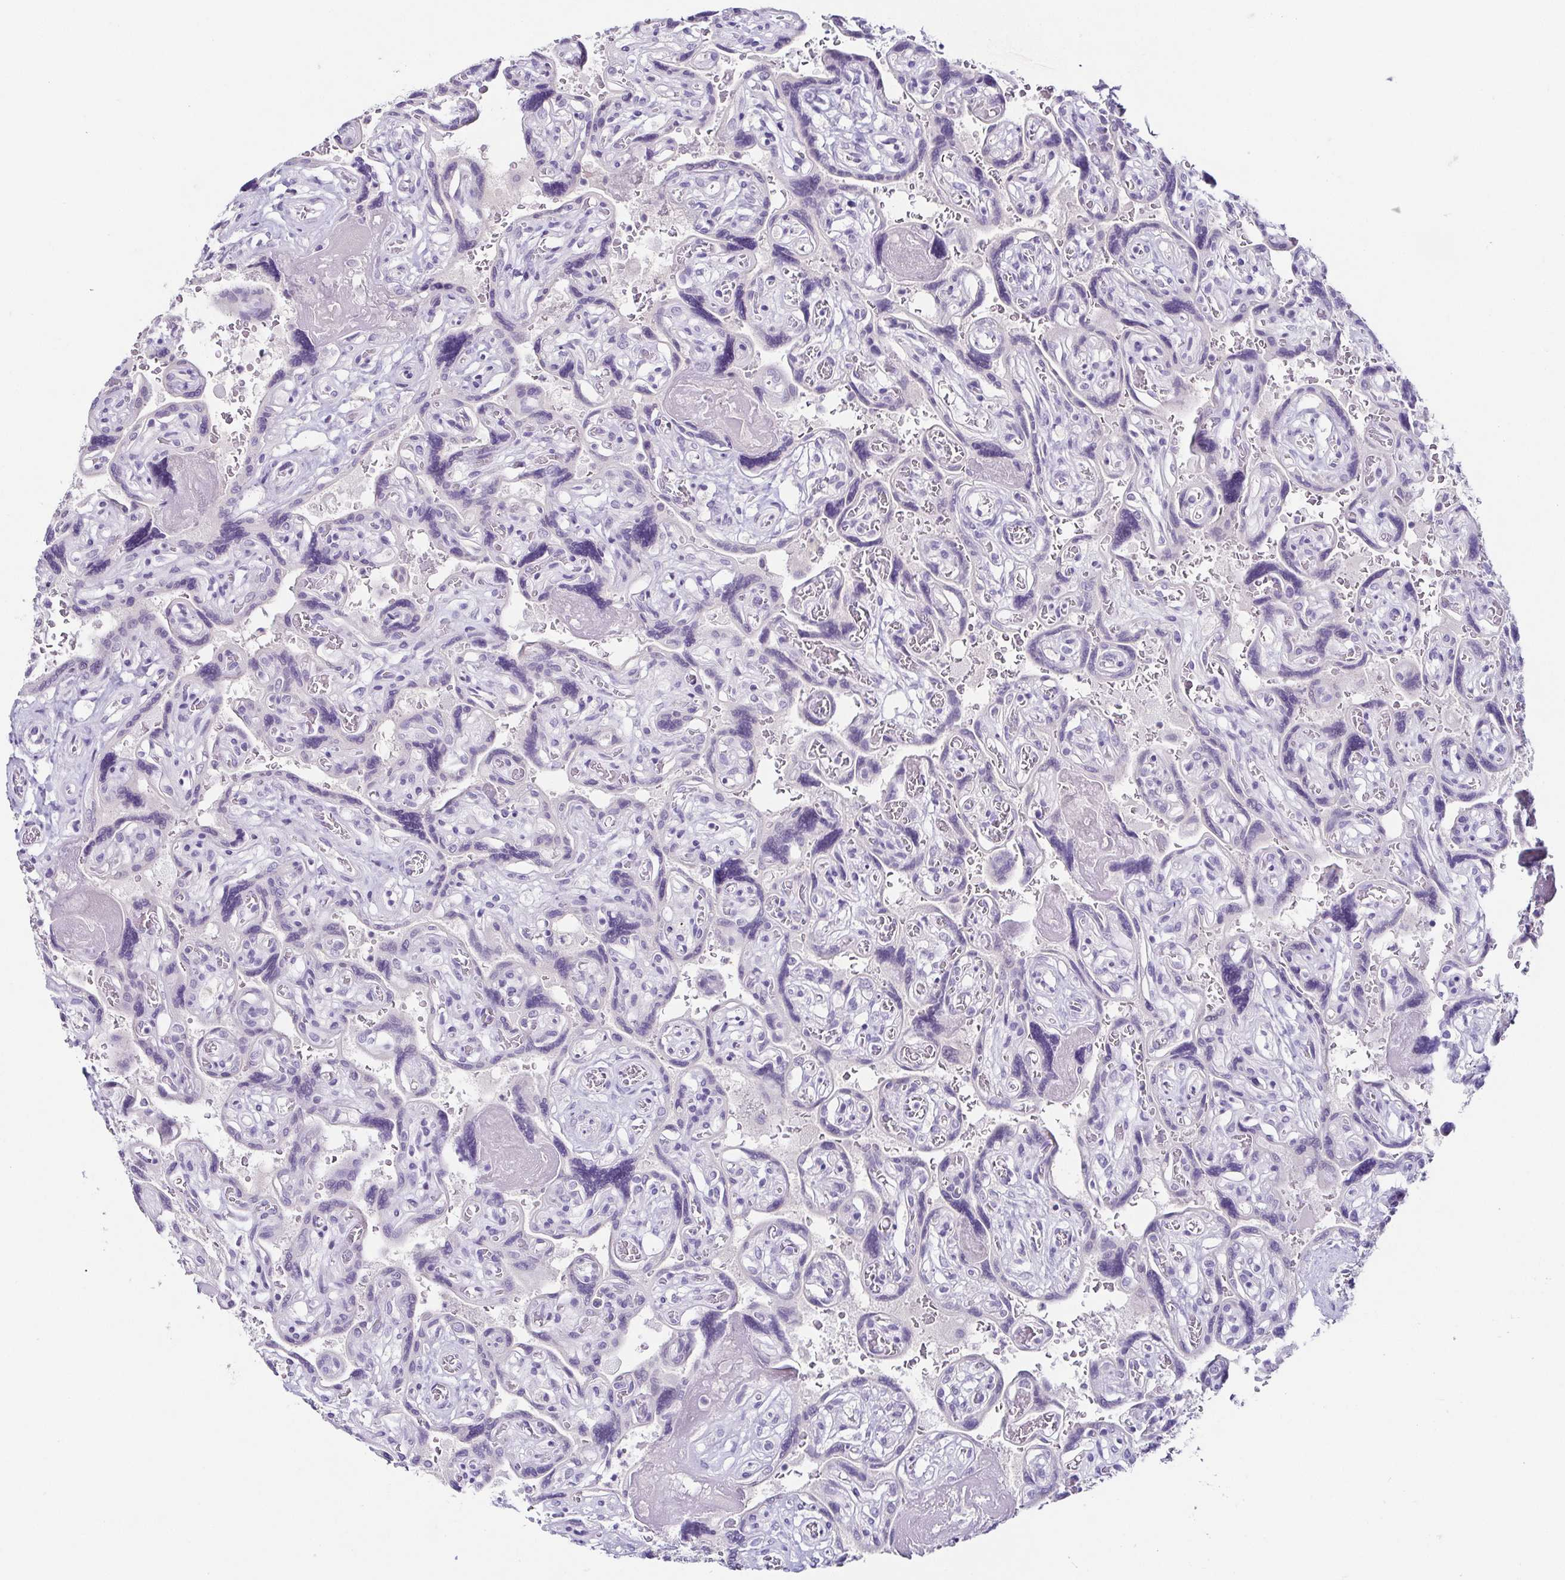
{"staining": {"intensity": "negative", "quantity": "none", "location": "none"}, "tissue": "placenta", "cell_type": "Decidual cells", "image_type": "normal", "snomed": [{"axis": "morphology", "description": "Normal tissue, NOS"}, {"axis": "topography", "description": "Placenta"}], "caption": "Image shows no significant protein expression in decidual cells of unremarkable placenta. The staining was performed using DAB to visualize the protein expression in brown, while the nuclei were stained in blue with hematoxylin (Magnification: 20x).", "gene": "TP73", "patient": {"sex": "female", "age": 32}}